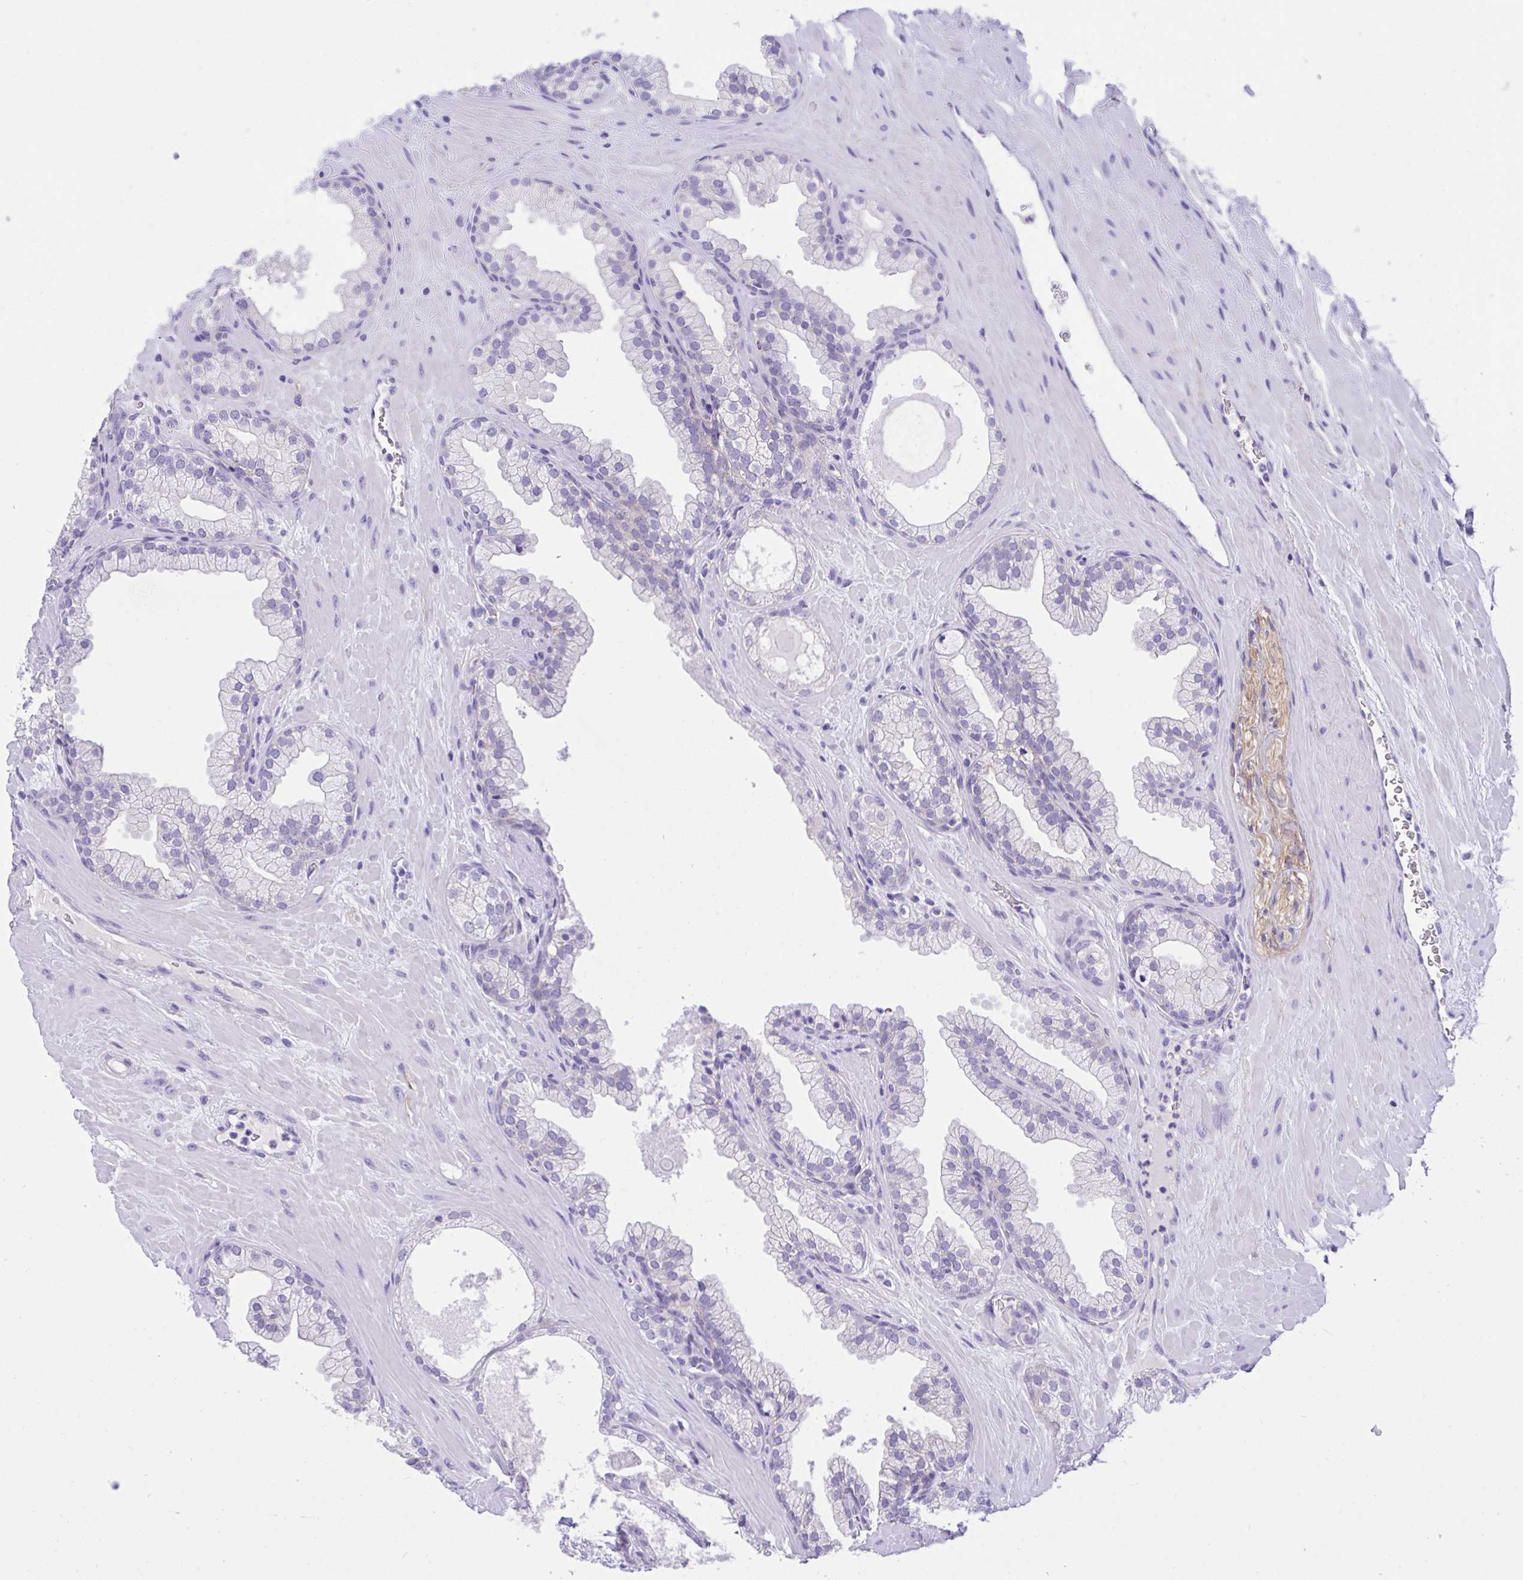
{"staining": {"intensity": "negative", "quantity": "none", "location": "none"}, "tissue": "prostate", "cell_type": "Glandular cells", "image_type": "normal", "snomed": [{"axis": "morphology", "description": "Normal tissue, NOS"}, {"axis": "topography", "description": "Prostate"}, {"axis": "topography", "description": "Peripheral nerve tissue"}], "caption": "Protein analysis of unremarkable prostate shows no significant positivity in glandular cells.", "gene": "TLN2", "patient": {"sex": "male", "age": 61}}